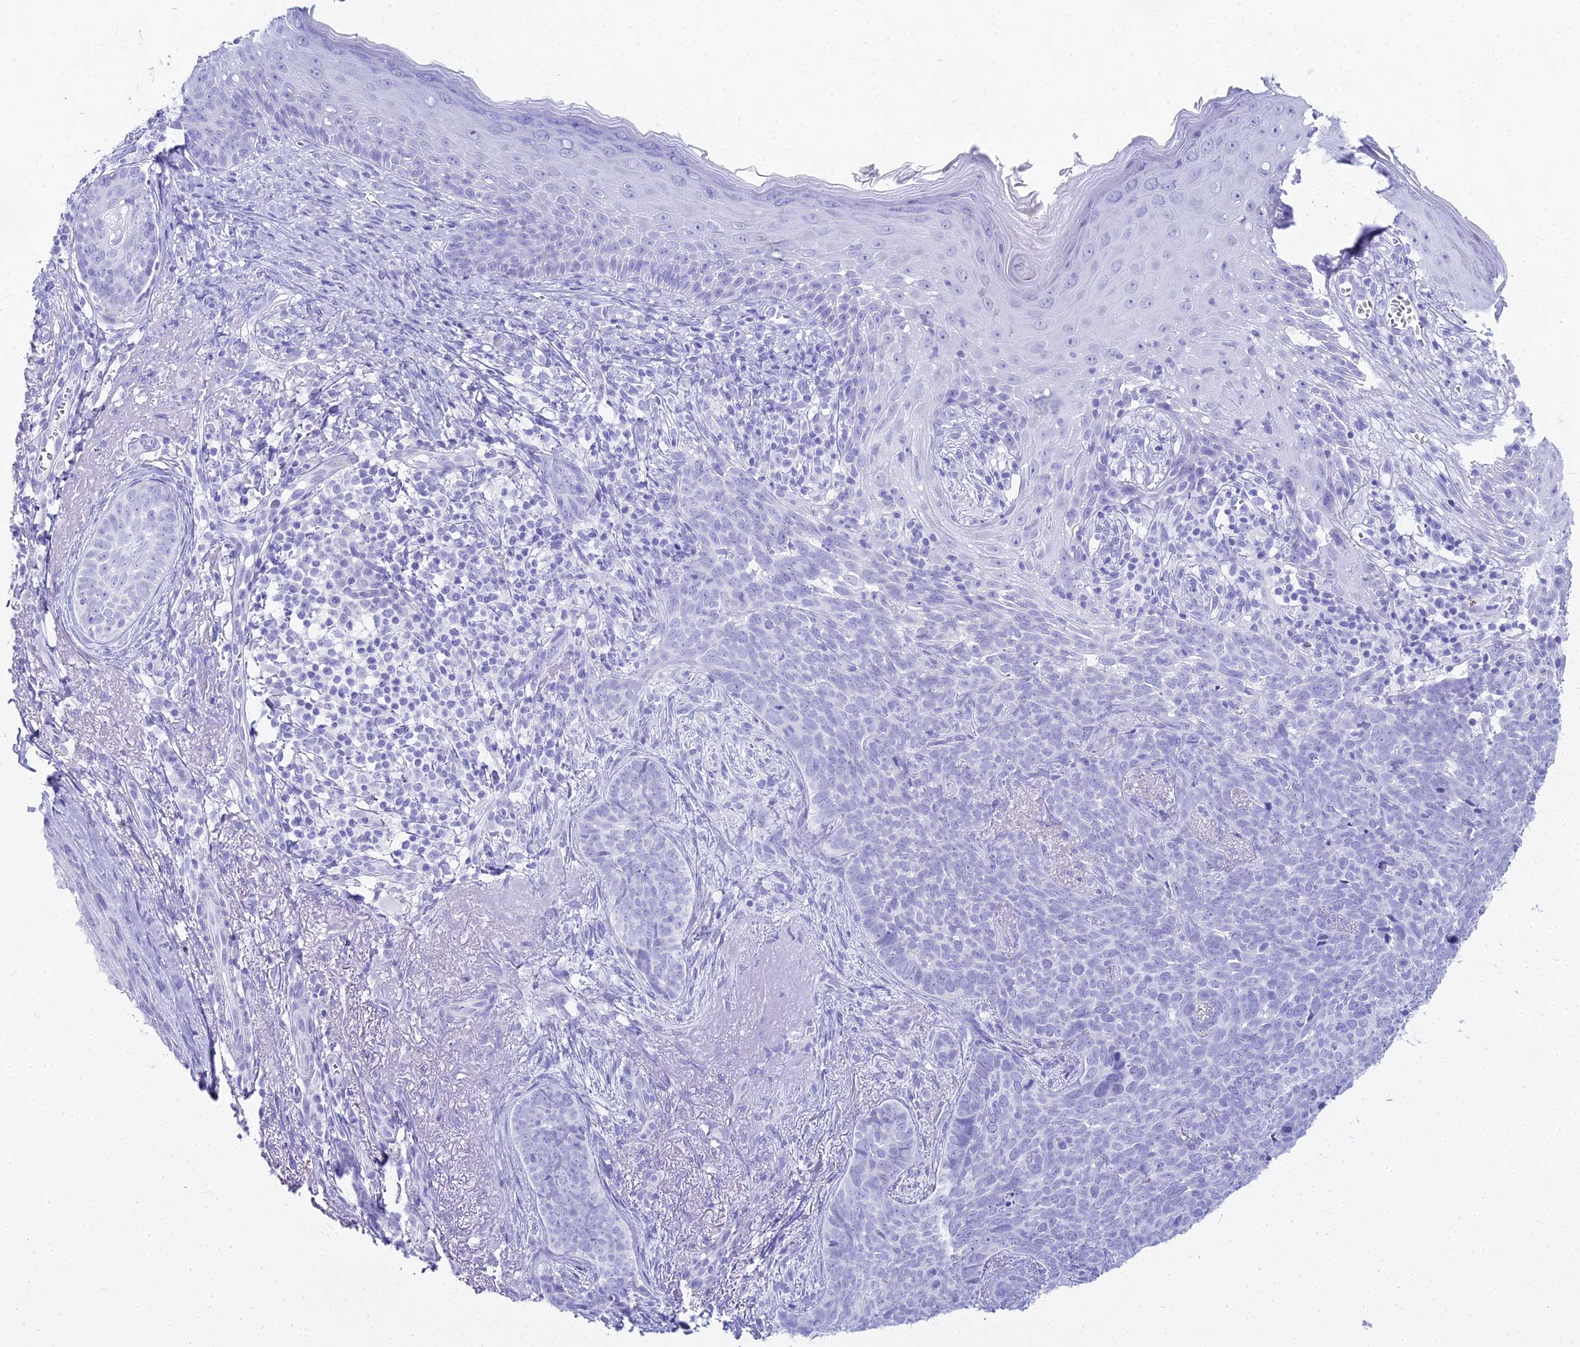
{"staining": {"intensity": "negative", "quantity": "none", "location": "none"}, "tissue": "skin cancer", "cell_type": "Tumor cells", "image_type": "cancer", "snomed": [{"axis": "morphology", "description": "Basal cell carcinoma"}, {"axis": "topography", "description": "Skin"}], "caption": "A high-resolution micrograph shows immunohistochemistry staining of skin cancer, which reveals no significant positivity in tumor cells. (Immunohistochemistry, brightfield microscopy, high magnification).", "gene": "CGB2", "patient": {"sex": "female", "age": 76}}